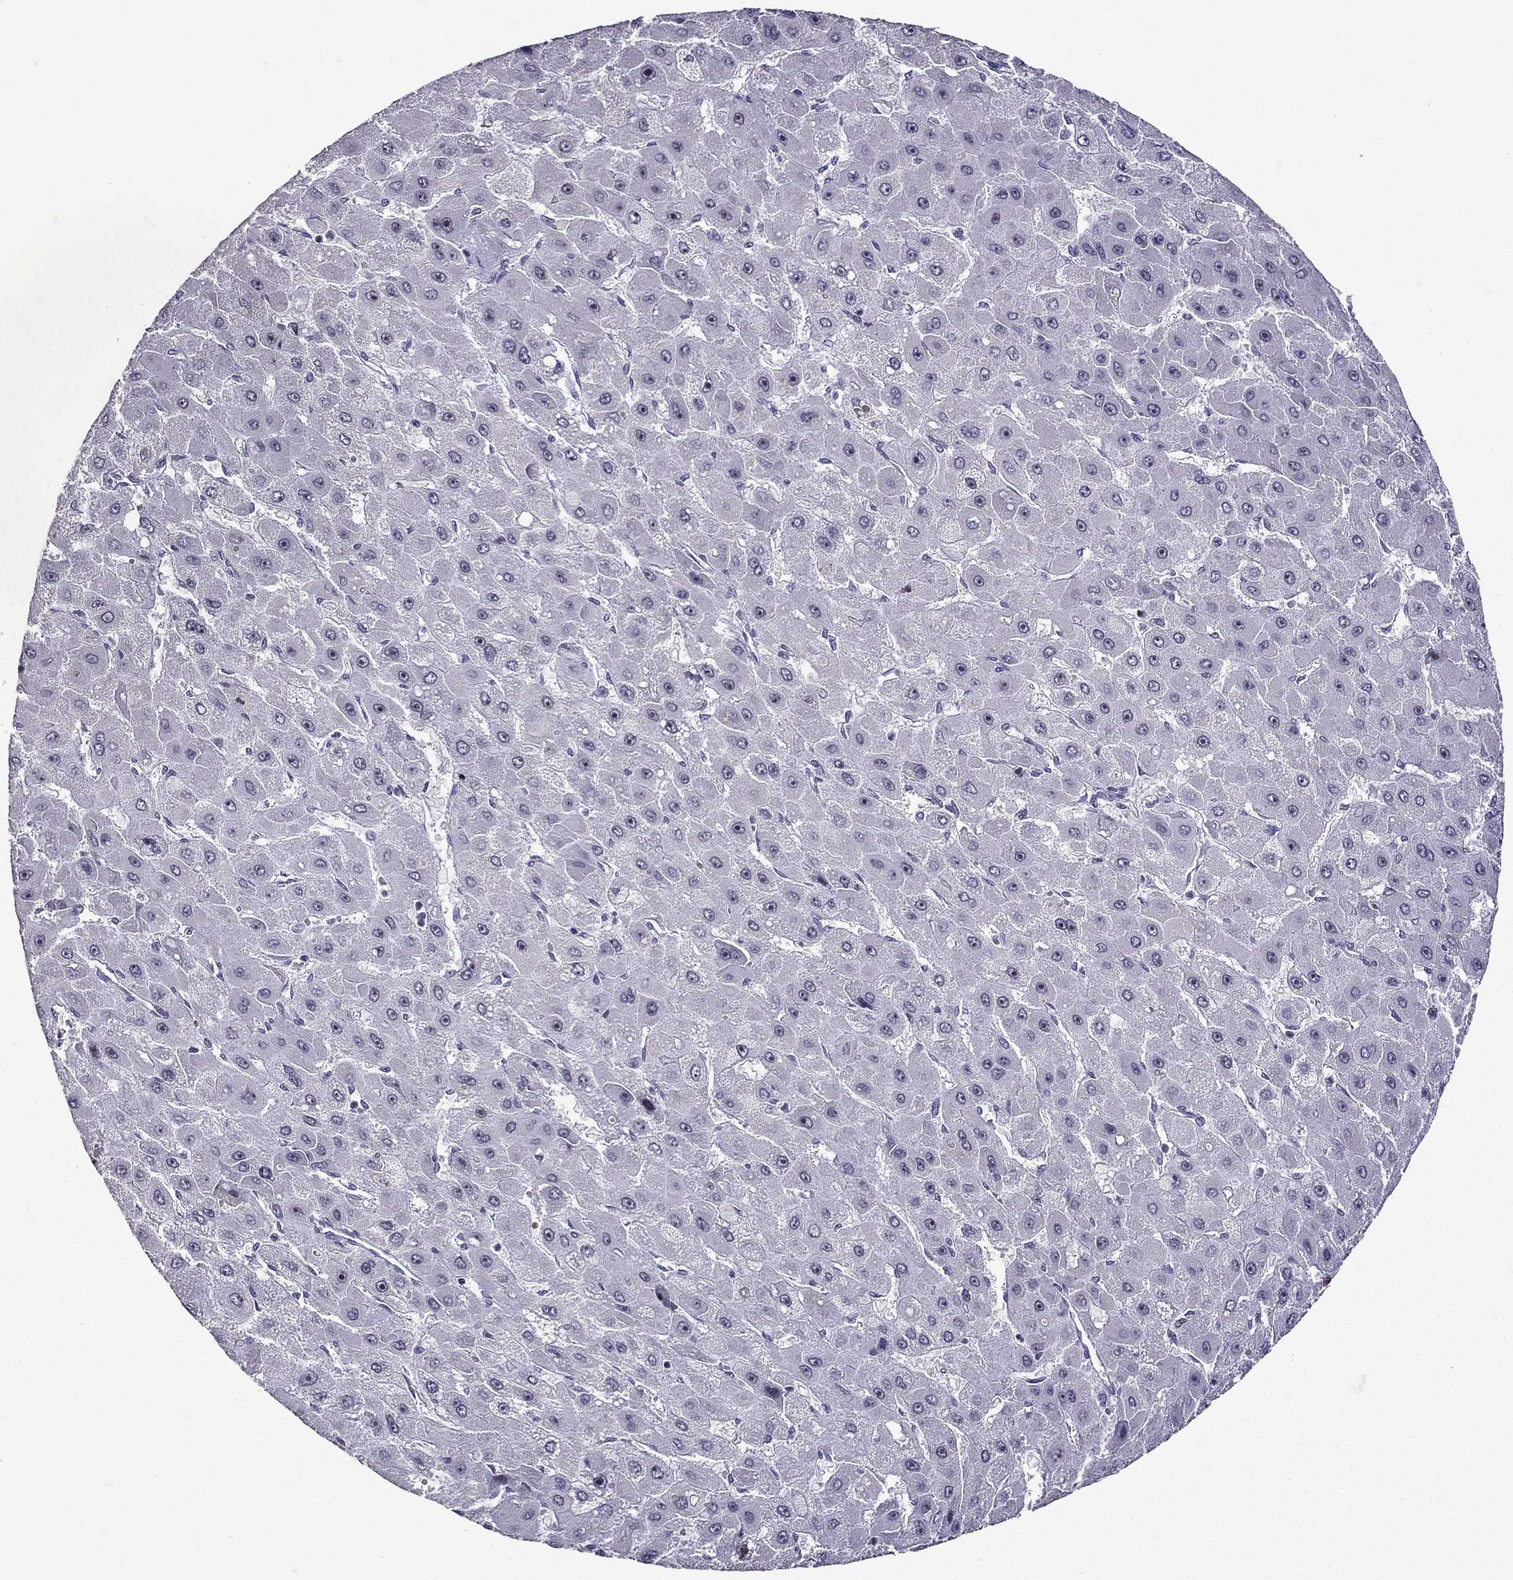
{"staining": {"intensity": "negative", "quantity": "none", "location": "none"}, "tissue": "liver cancer", "cell_type": "Tumor cells", "image_type": "cancer", "snomed": [{"axis": "morphology", "description": "Carcinoma, Hepatocellular, NOS"}, {"axis": "topography", "description": "Liver"}], "caption": "This is a histopathology image of immunohistochemistry staining of liver hepatocellular carcinoma, which shows no staining in tumor cells.", "gene": "TTN", "patient": {"sex": "female", "age": 25}}